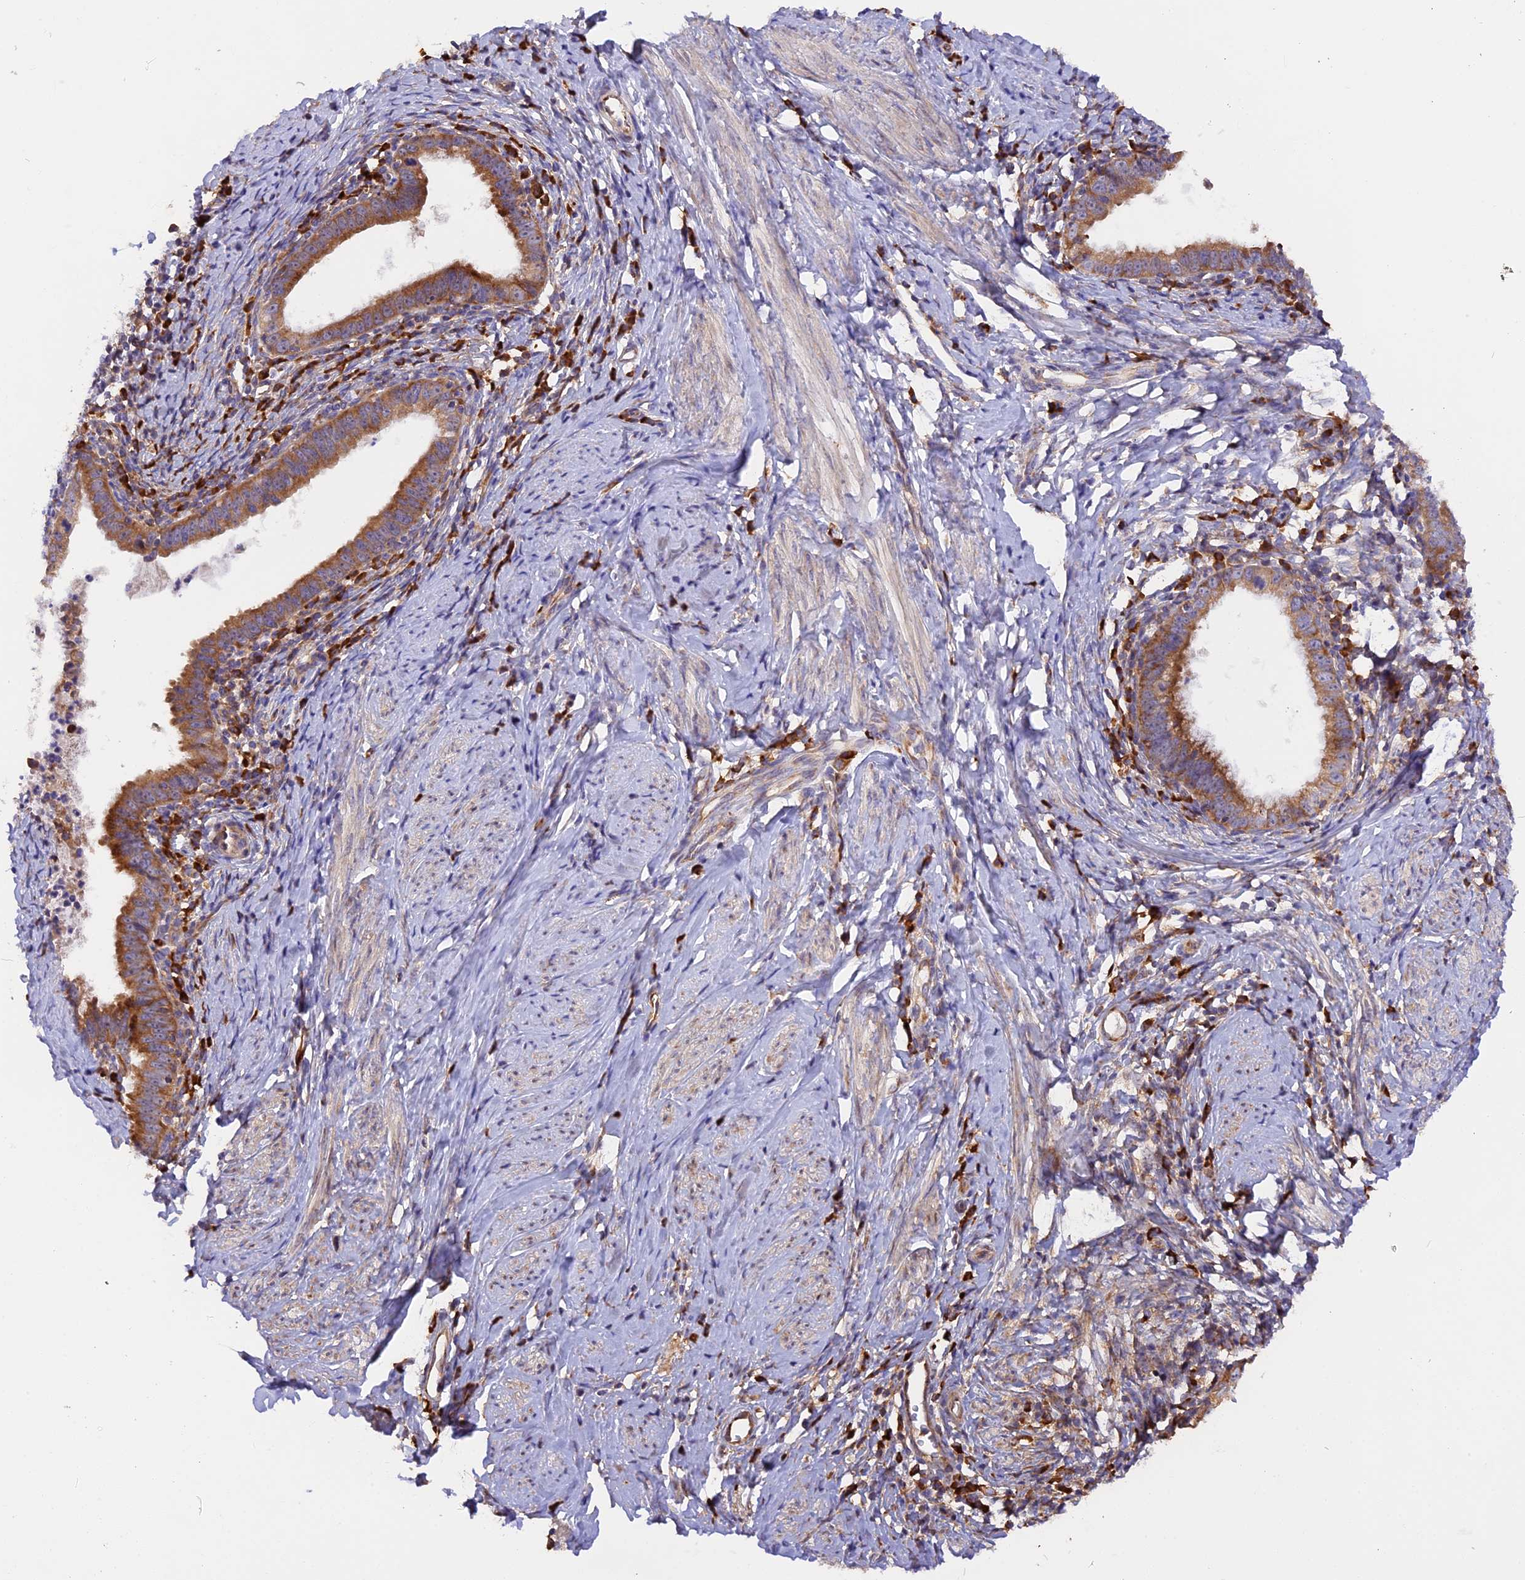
{"staining": {"intensity": "moderate", "quantity": ">75%", "location": "cytoplasmic/membranous"}, "tissue": "cervical cancer", "cell_type": "Tumor cells", "image_type": "cancer", "snomed": [{"axis": "morphology", "description": "Adenocarcinoma, NOS"}, {"axis": "topography", "description": "Cervix"}], "caption": "The image exhibits immunohistochemical staining of adenocarcinoma (cervical). There is moderate cytoplasmic/membranous staining is appreciated in approximately >75% of tumor cells.", "gene": "GNPTAB", "patient": {"sex": "female", "age": 36}}